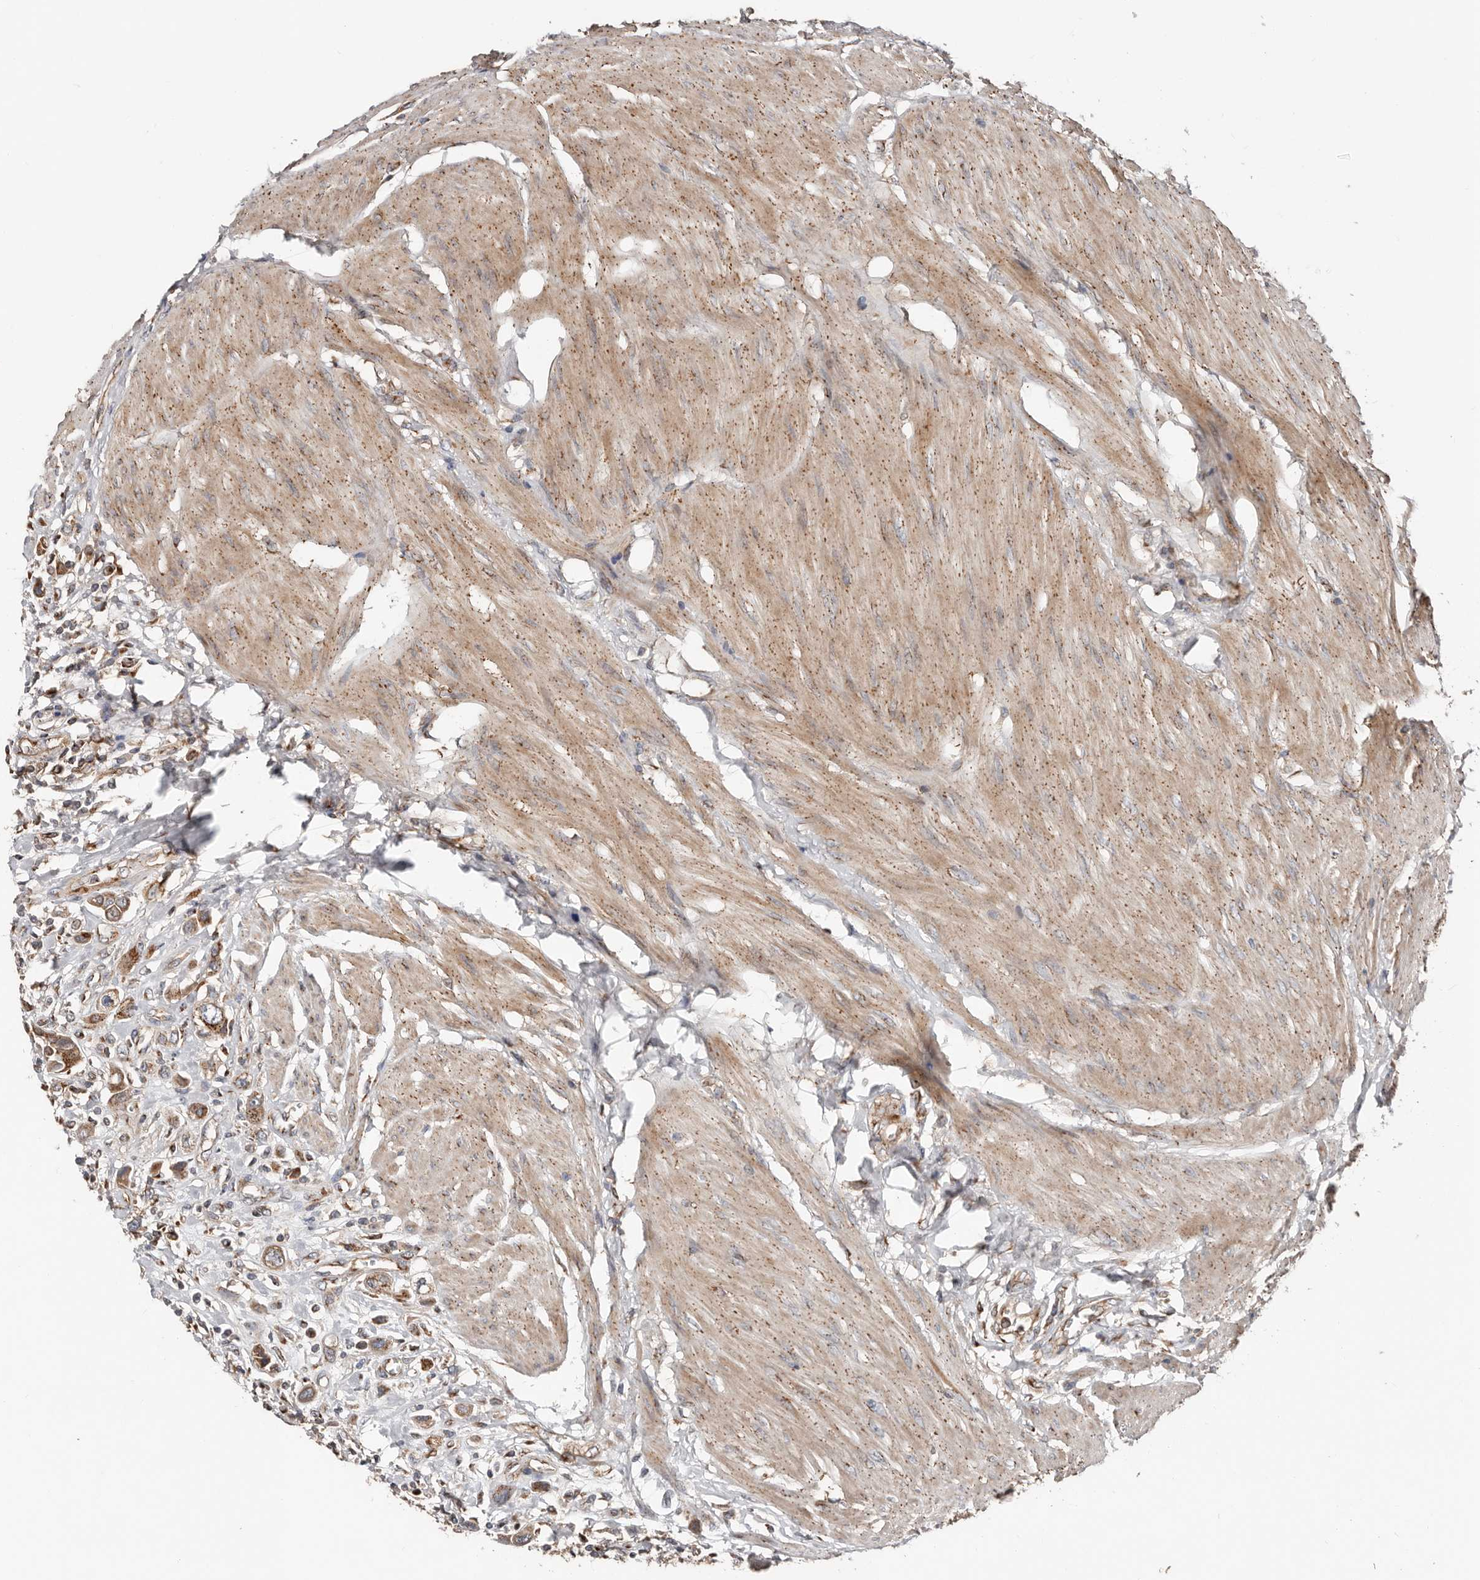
{"staining": {"intensity": "moderate", "quantity": ">75%", "location": "cytoplasmic/membranous"}, "tissue": "urothelial cancer", "cell_type": "Tumor cells", "image_type": "cancer", "snomed": [{"axis": "morphology", "description": "Urothelial carcinoma, High grade"}, {"axis": "topography", "description": "Urinary bladder"}], "caption": "Protein expression analysis of urothelial cancer demonstrates moderate cytoplasmic/membranous expression in about >75% of tumor cells.", "gene": "COG1", "patient": {"sex": "male", "age": 50}}